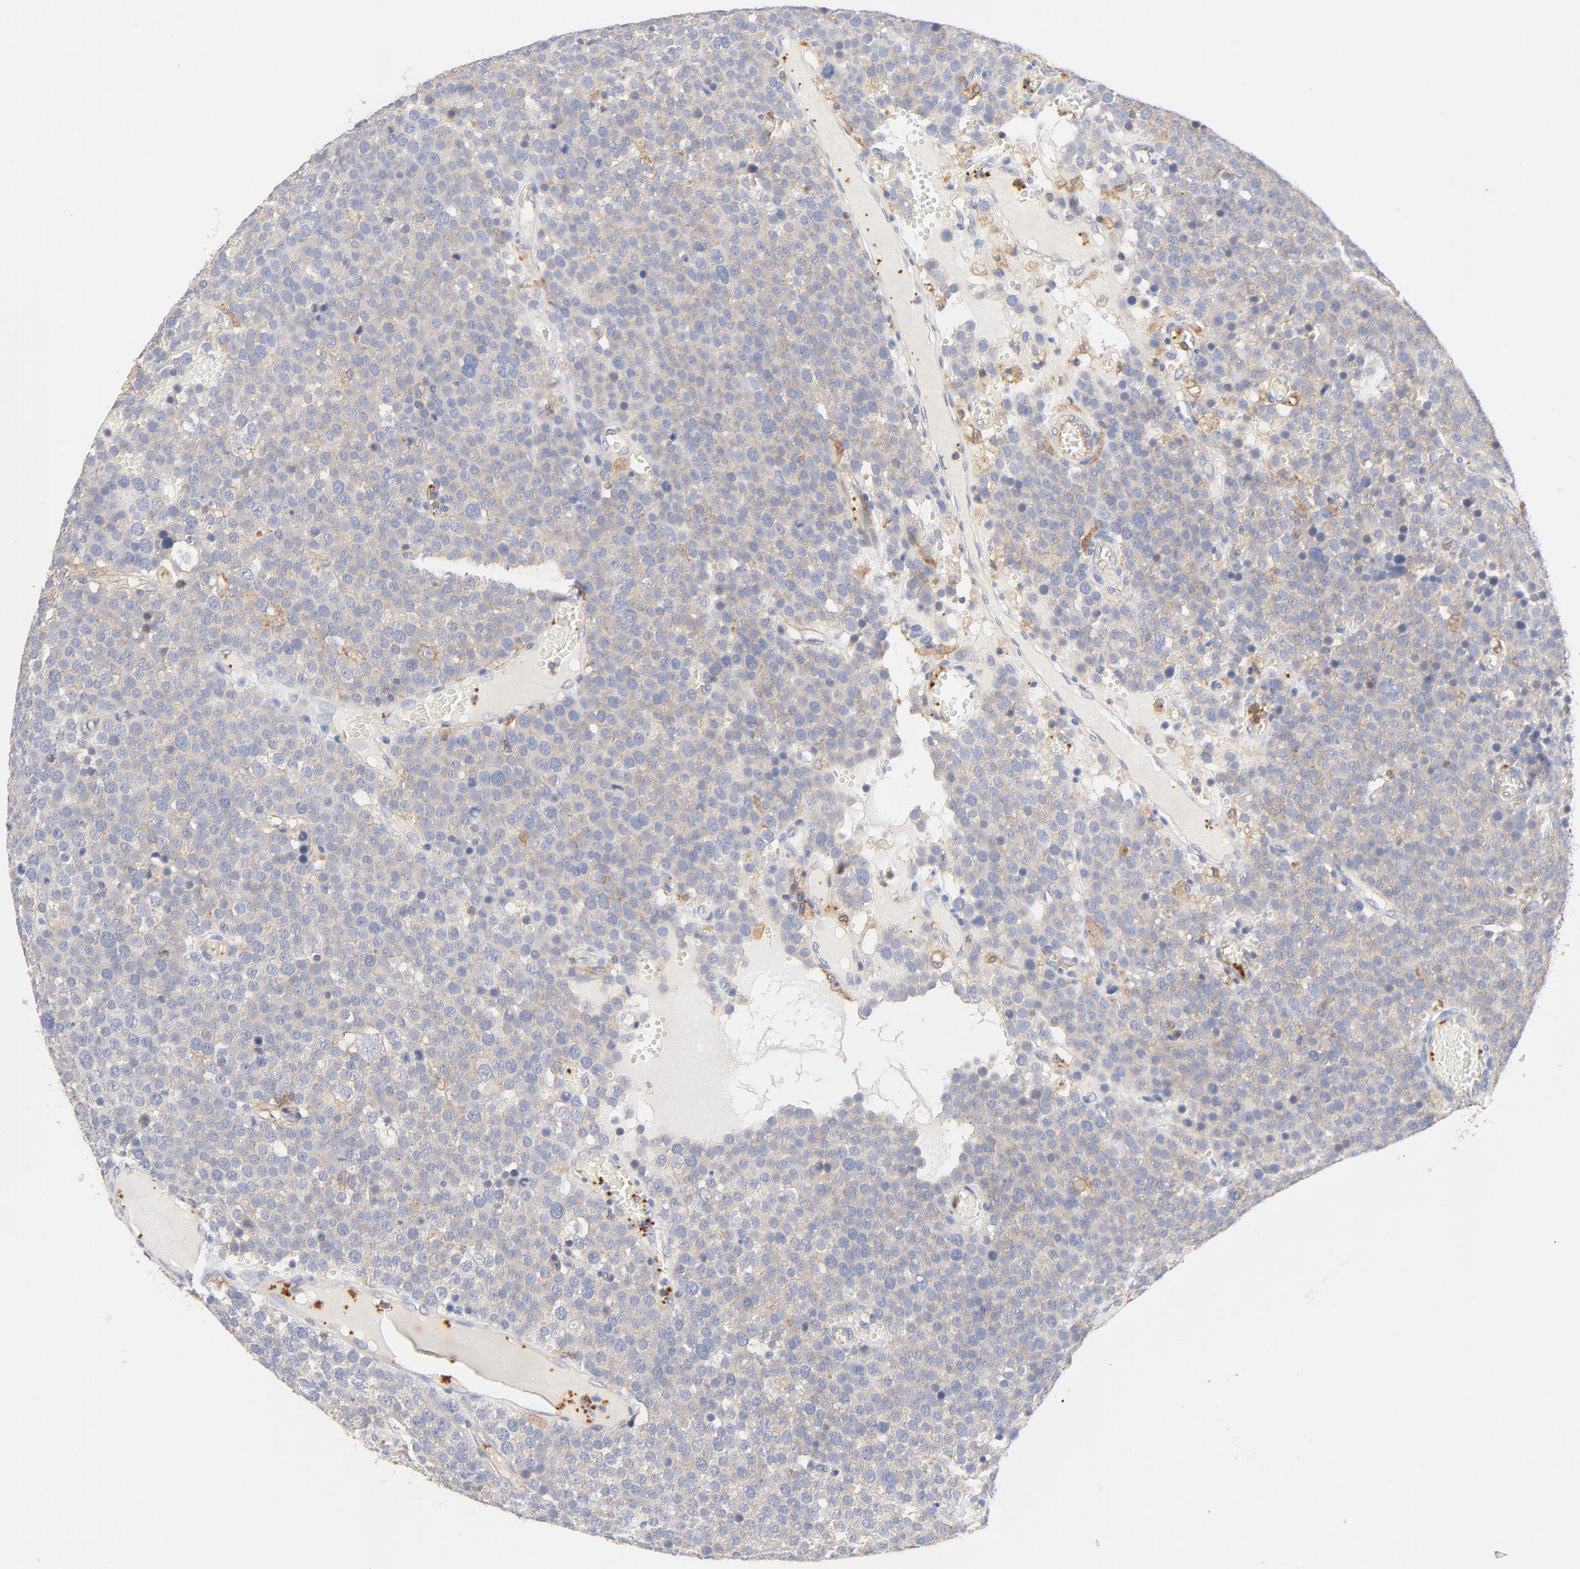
{"staining": {"intensity": "weak", "quantity": ">75%", "location": "cytoplasmic/membranous"}, "tissue": "testis cancer", "cell_type": "Tumor cells", "image_type": "cancer", "snomed": [{"axis": "morphology", "description": "Seminoma, NOS"}, {"axis": "topography", "description": "Testis"}], "caption": "Approximately >75% of tumor cells in human testis cancer show weak cytoplasmic/membranous protein positivity as visualized by brown immunohistochemical staining.", "gene": "SRC", "patient": {"sex": "male", "age": 71}}